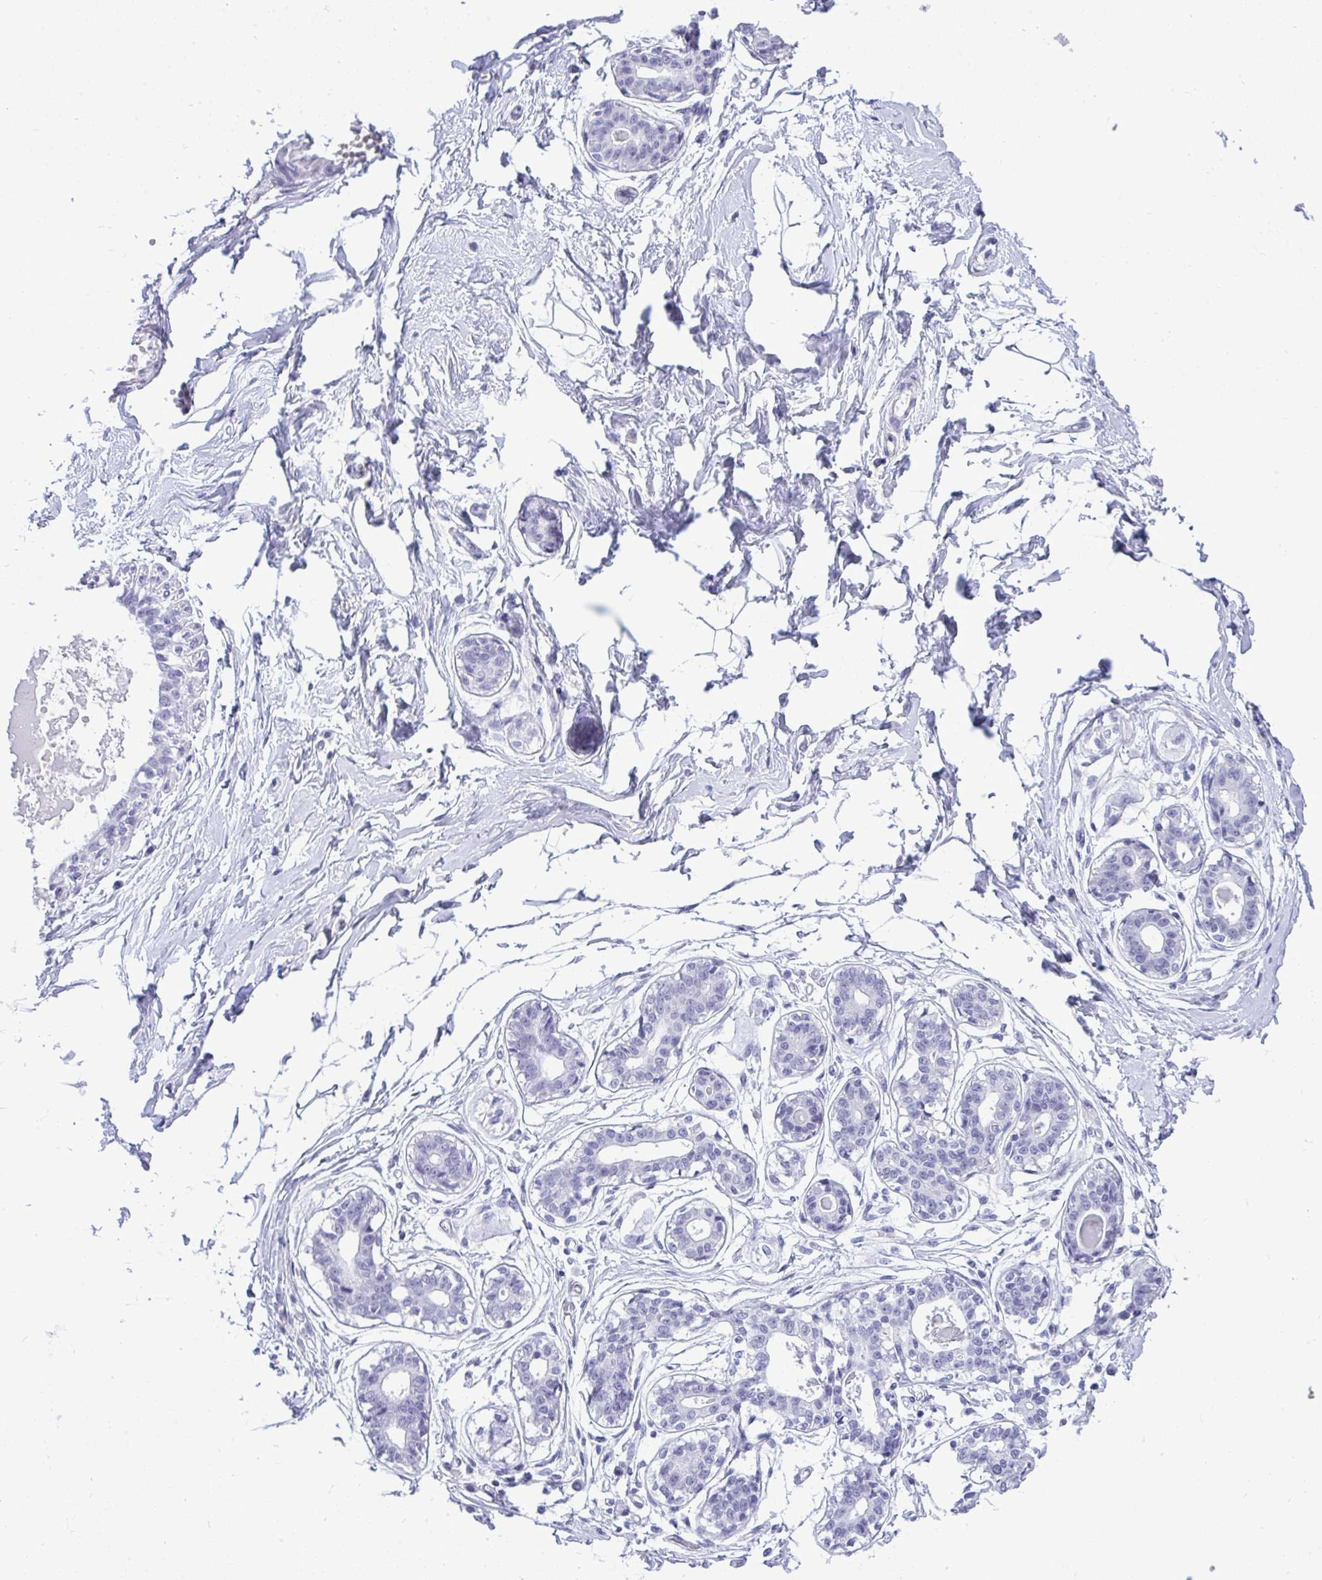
{"staining": {"intensity": "negative", "quantity": "none", "location": "none"}, "tissue": "breast", "cell_type": "Adipocytes", "image_type": "normal", "snomed": [{"axis": "morphology", "description": "Normal tissue, NOS"}, {"axis": "topography", "description": "Breast"}], "caption": "Human breast stained for a protein using immunohistochemistry shows no staining in adipocytes.", "gene": "PRM2", "patient": {"sex": "female", "age": 45}}